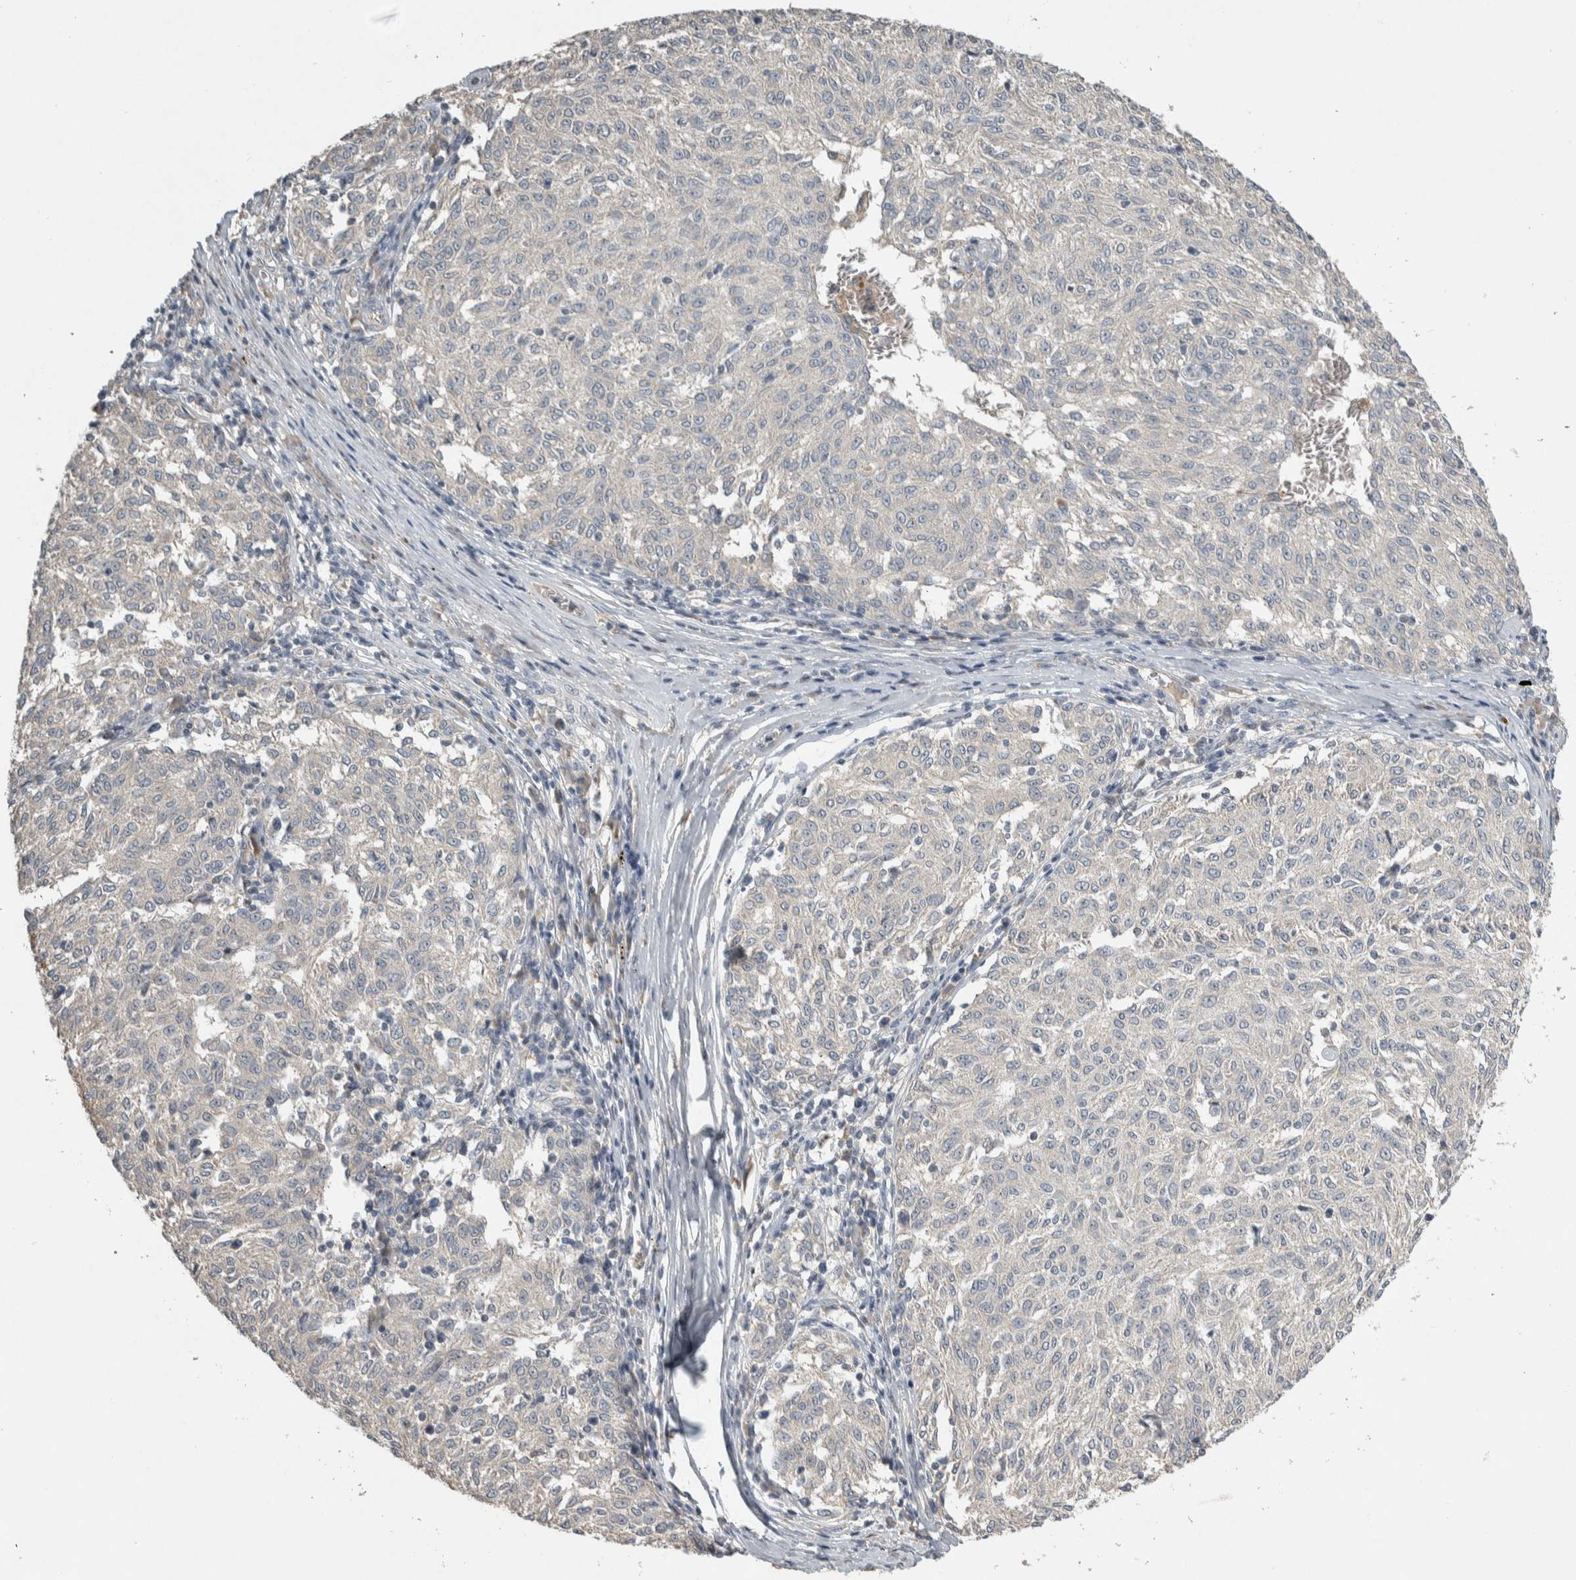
{"staining": {"intensity": "negative", "quantity": "none", "location": "none"}, "tissue": "melanoma", "cell_type": "Tumor cells", "image_type": "cancer", "snomed": [{"axis": "morphology", "description": "Malignant melanoma, NOS"}, {"axis": "topography", "description": "Skin"}], "caption": "This micrograph is of melanoma stained with IHC to label a protein in brown with the nuclei are counter-stained blue. There is no positivity in tumor cells.", "gene": "EIF3H", "patient": {"sex": "female", "age": 72}}